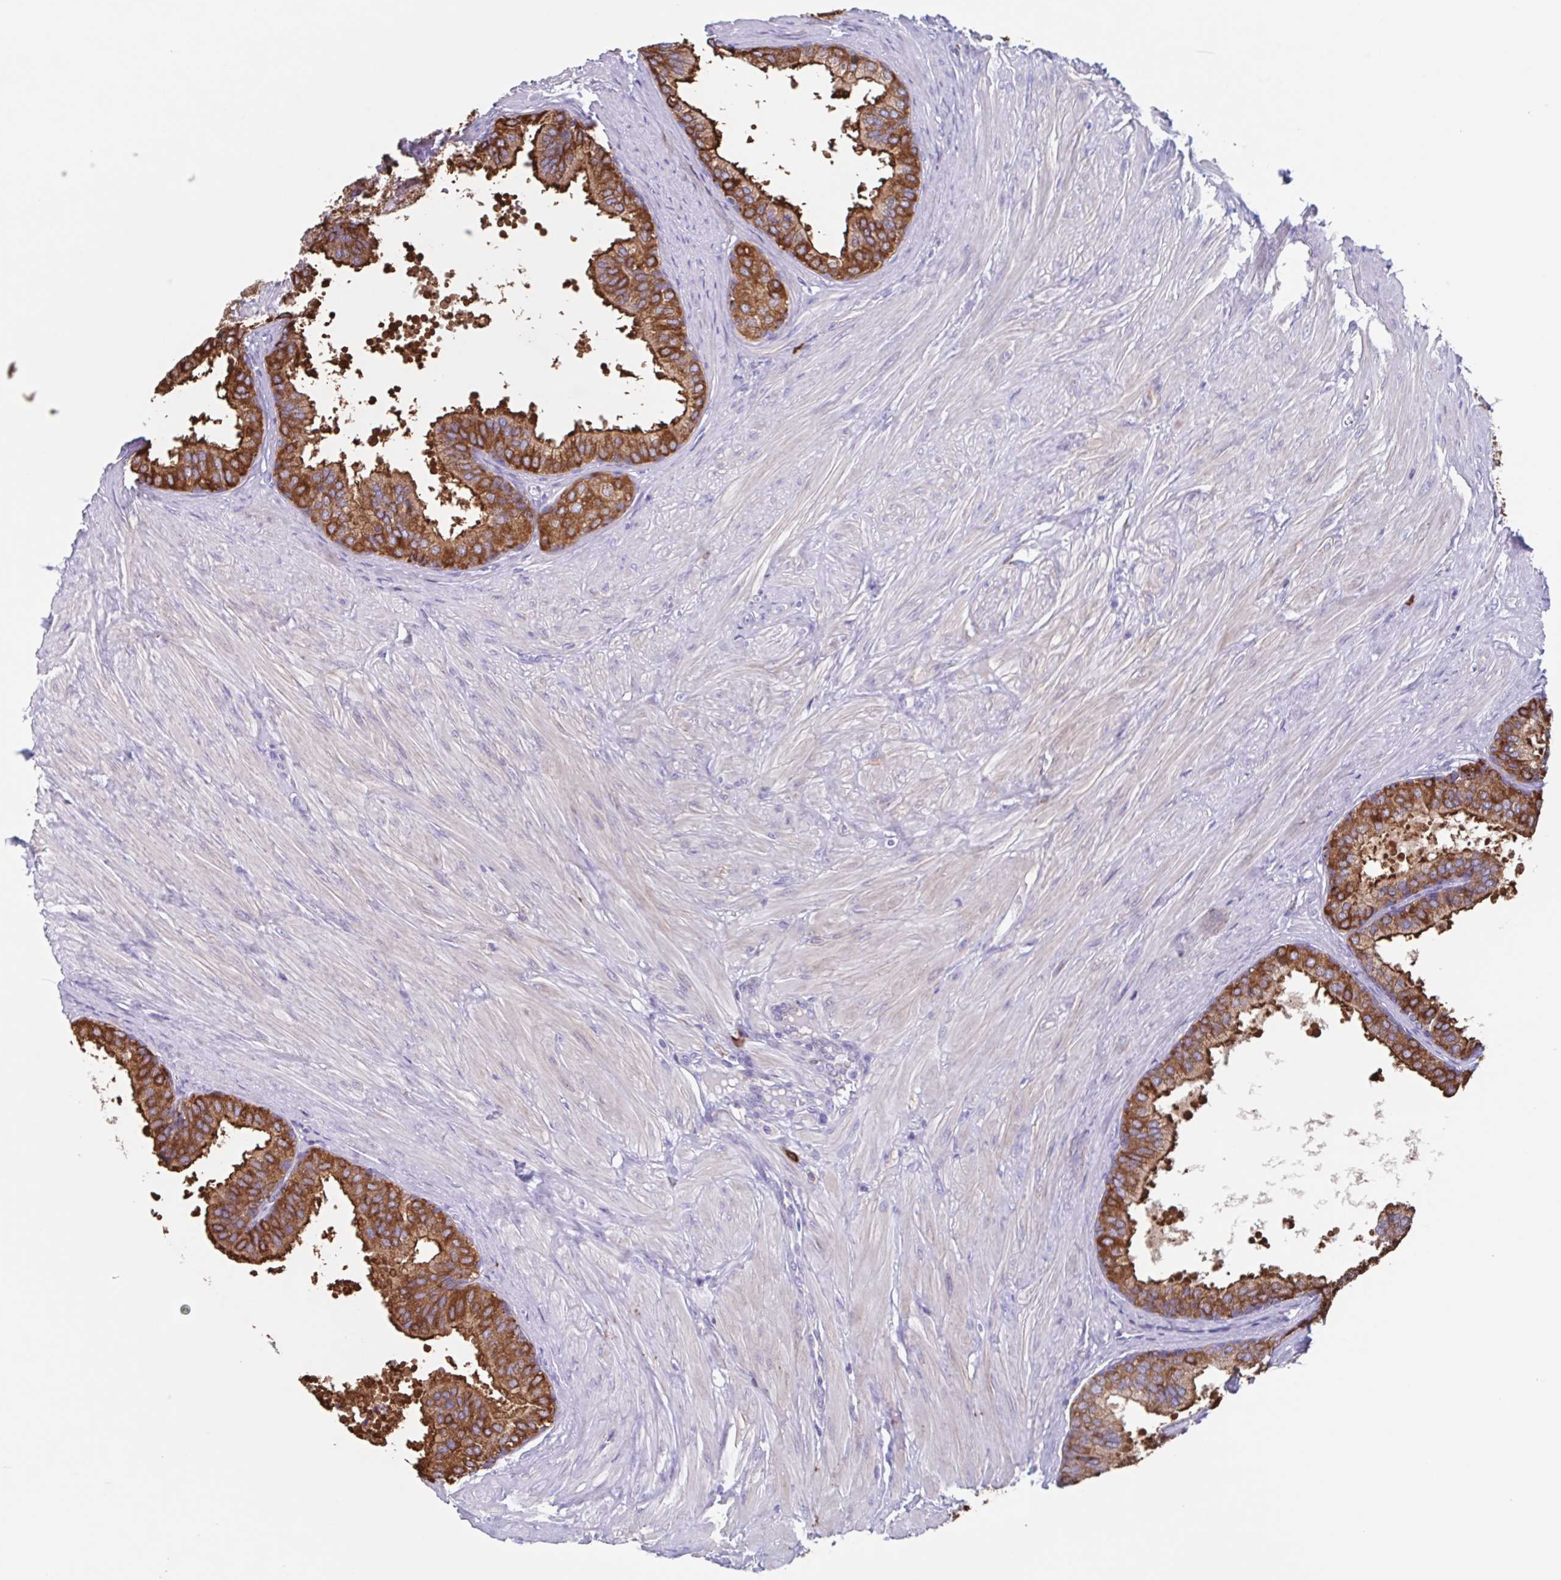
{"staining": {"intensity": "strong", "quantity": ">75%", "location": "cytoplasmic/membranous"}, "tissue": "prostate", "cell_type": "Glandular cells", "image_type": "normal", "snomed": [{"axis": "morphology", "description": "Normal tissue, NOS"}, {"axis": "topography", "description": "Prostate"}, {"axis": "topography", "description": "Peripheral nerve tissue"}], "caption": "Strong cytoplasmic/membranous expression for a protein is seen in about >75% of glandular cells of benign prostate using IHC.", "gene": "TPD52", "patient": {"sex": "male", "age": 55}}